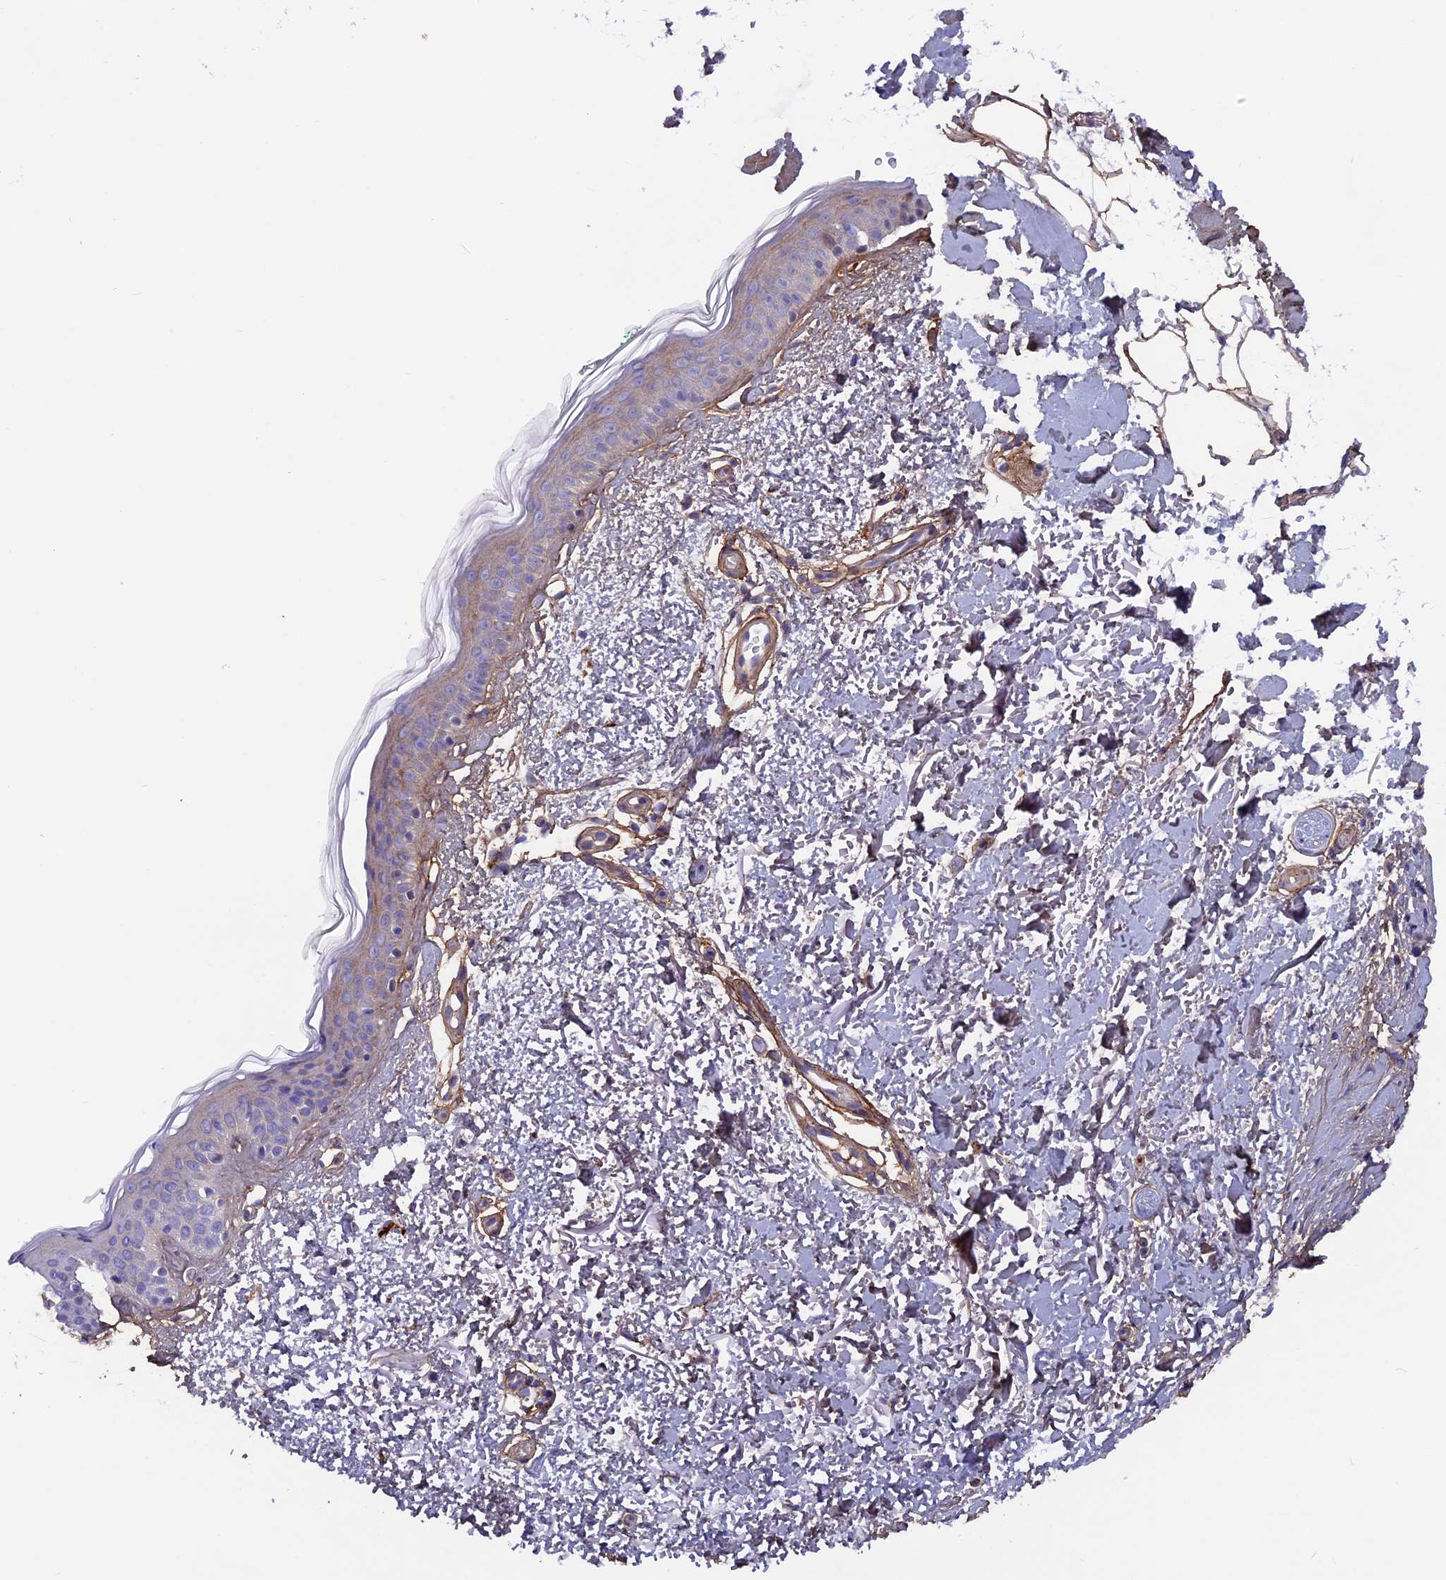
{"staining": {"intensity": "moderate", "quantity": "<25%", "location": "cytoplasmic/membranous"}, "tissue": "skin", "cell_type": "Fibroblasts", "image_type": "normal", "snomed": [{"axis": "morphology", "description": "Normal tissue, NOS"}, {"axis": "topography", "description": "Skin"}], "caption": "A histopathology image showing moderate cytoplasmic/membranous staining in about <25% of fibroblasts in benign skin, as visualized by brown immunohistochemical staining.", "gene": "COL4A3", "patient": {"sex": "male", "age": 66}}